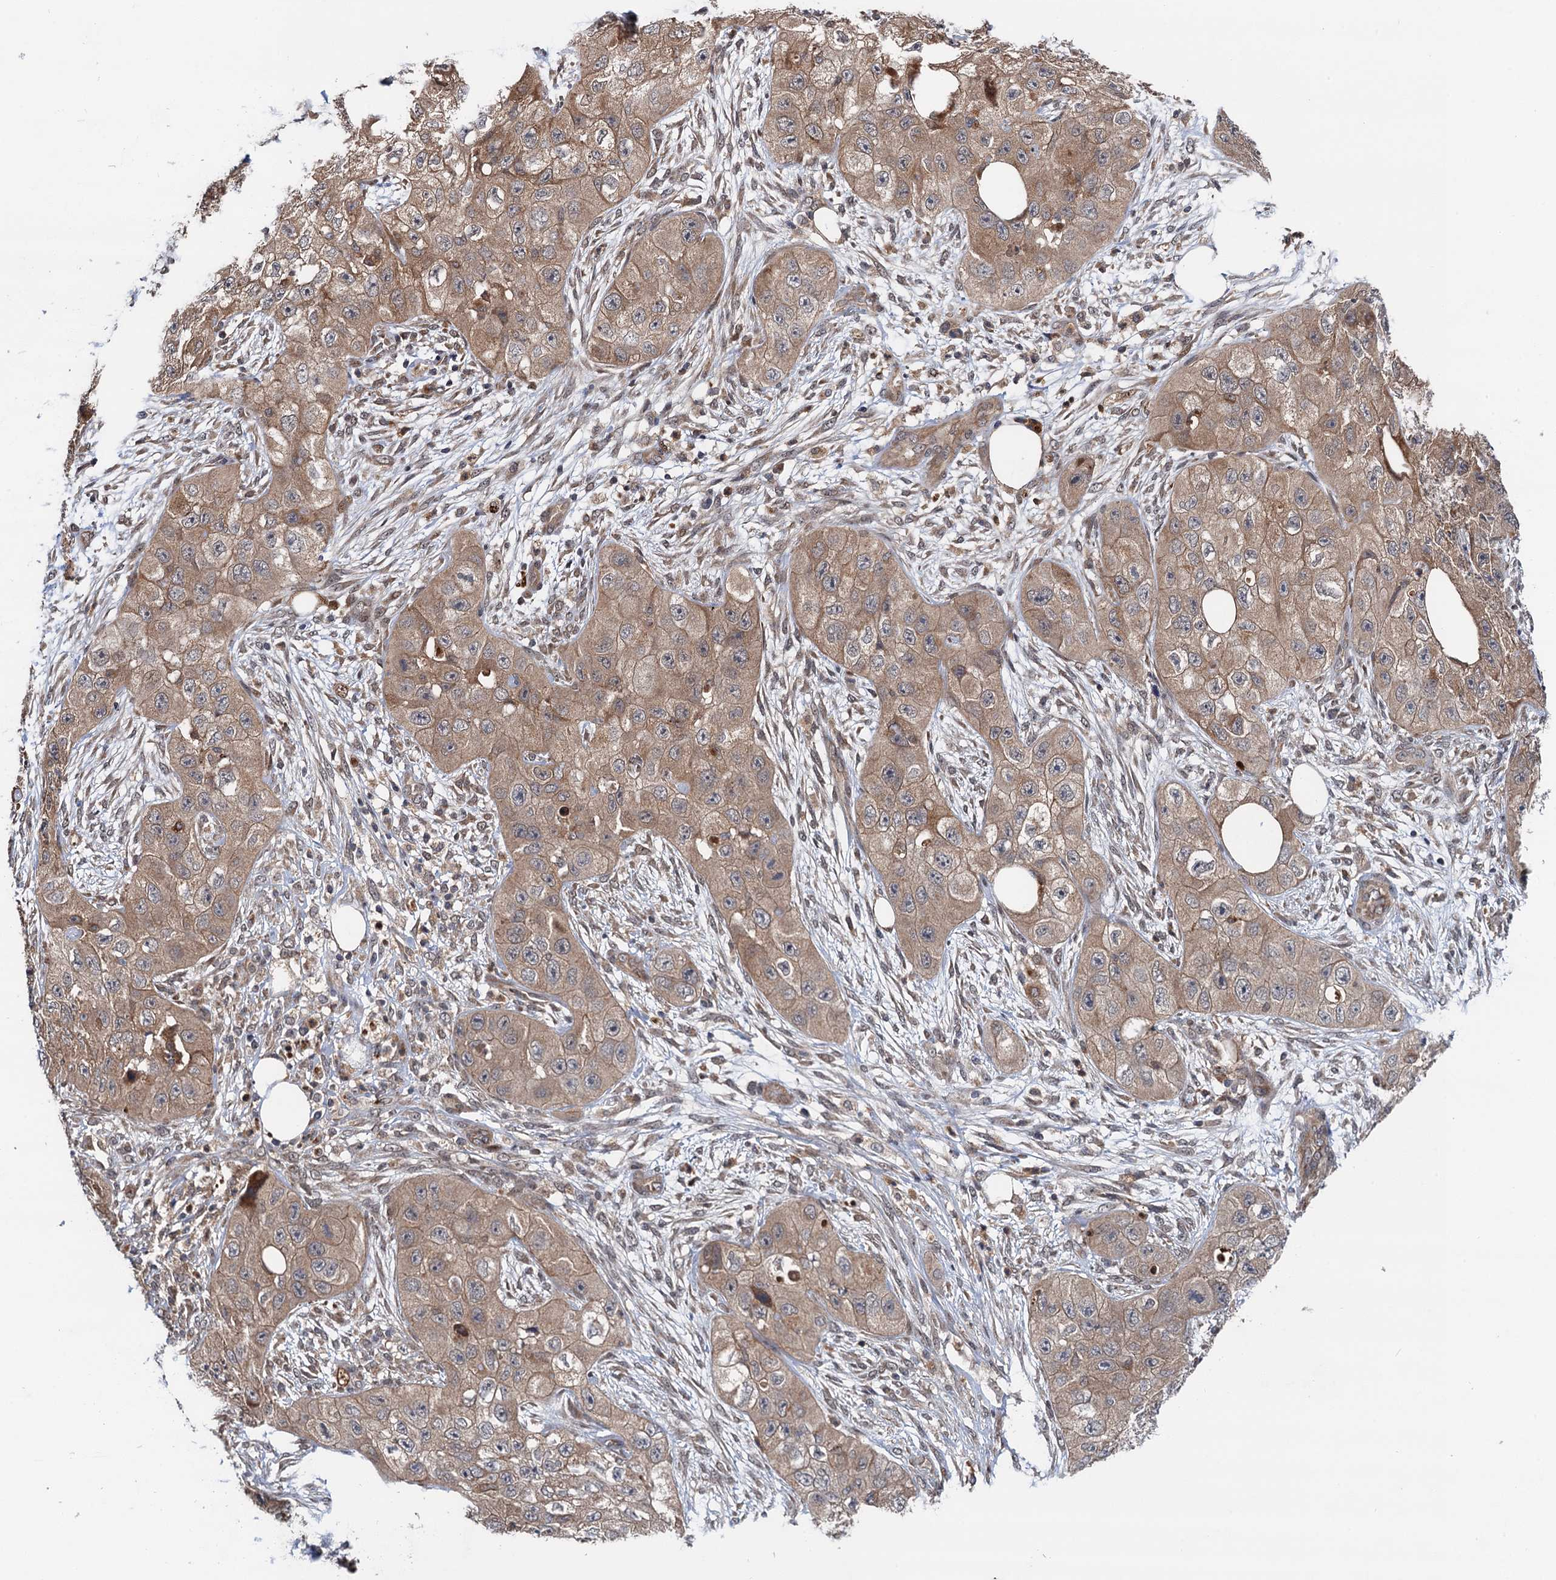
{"staining": {"intensity": "weak", "quantity": ">75%", "location": "cytoplasmic/membranous"}, "tissue": "skin cancer", "cell_type": "Tumor cells", "image_type": "cancer", "snomed": [{"axis": "morphology", "description": "Squamous cell carcinoma, NOS"}, {"axis": "topography", "description": "Skin"}, {"axis": "topography", "description": "Subcutis"}], "caption": "Brown immunohistochemical staining in skin cancer shows weak cytoplasmic/membranous expression in about >75% of tumor cells.", "gene": "NLRP10", "patient": {"sex": "male", "age": 73}}